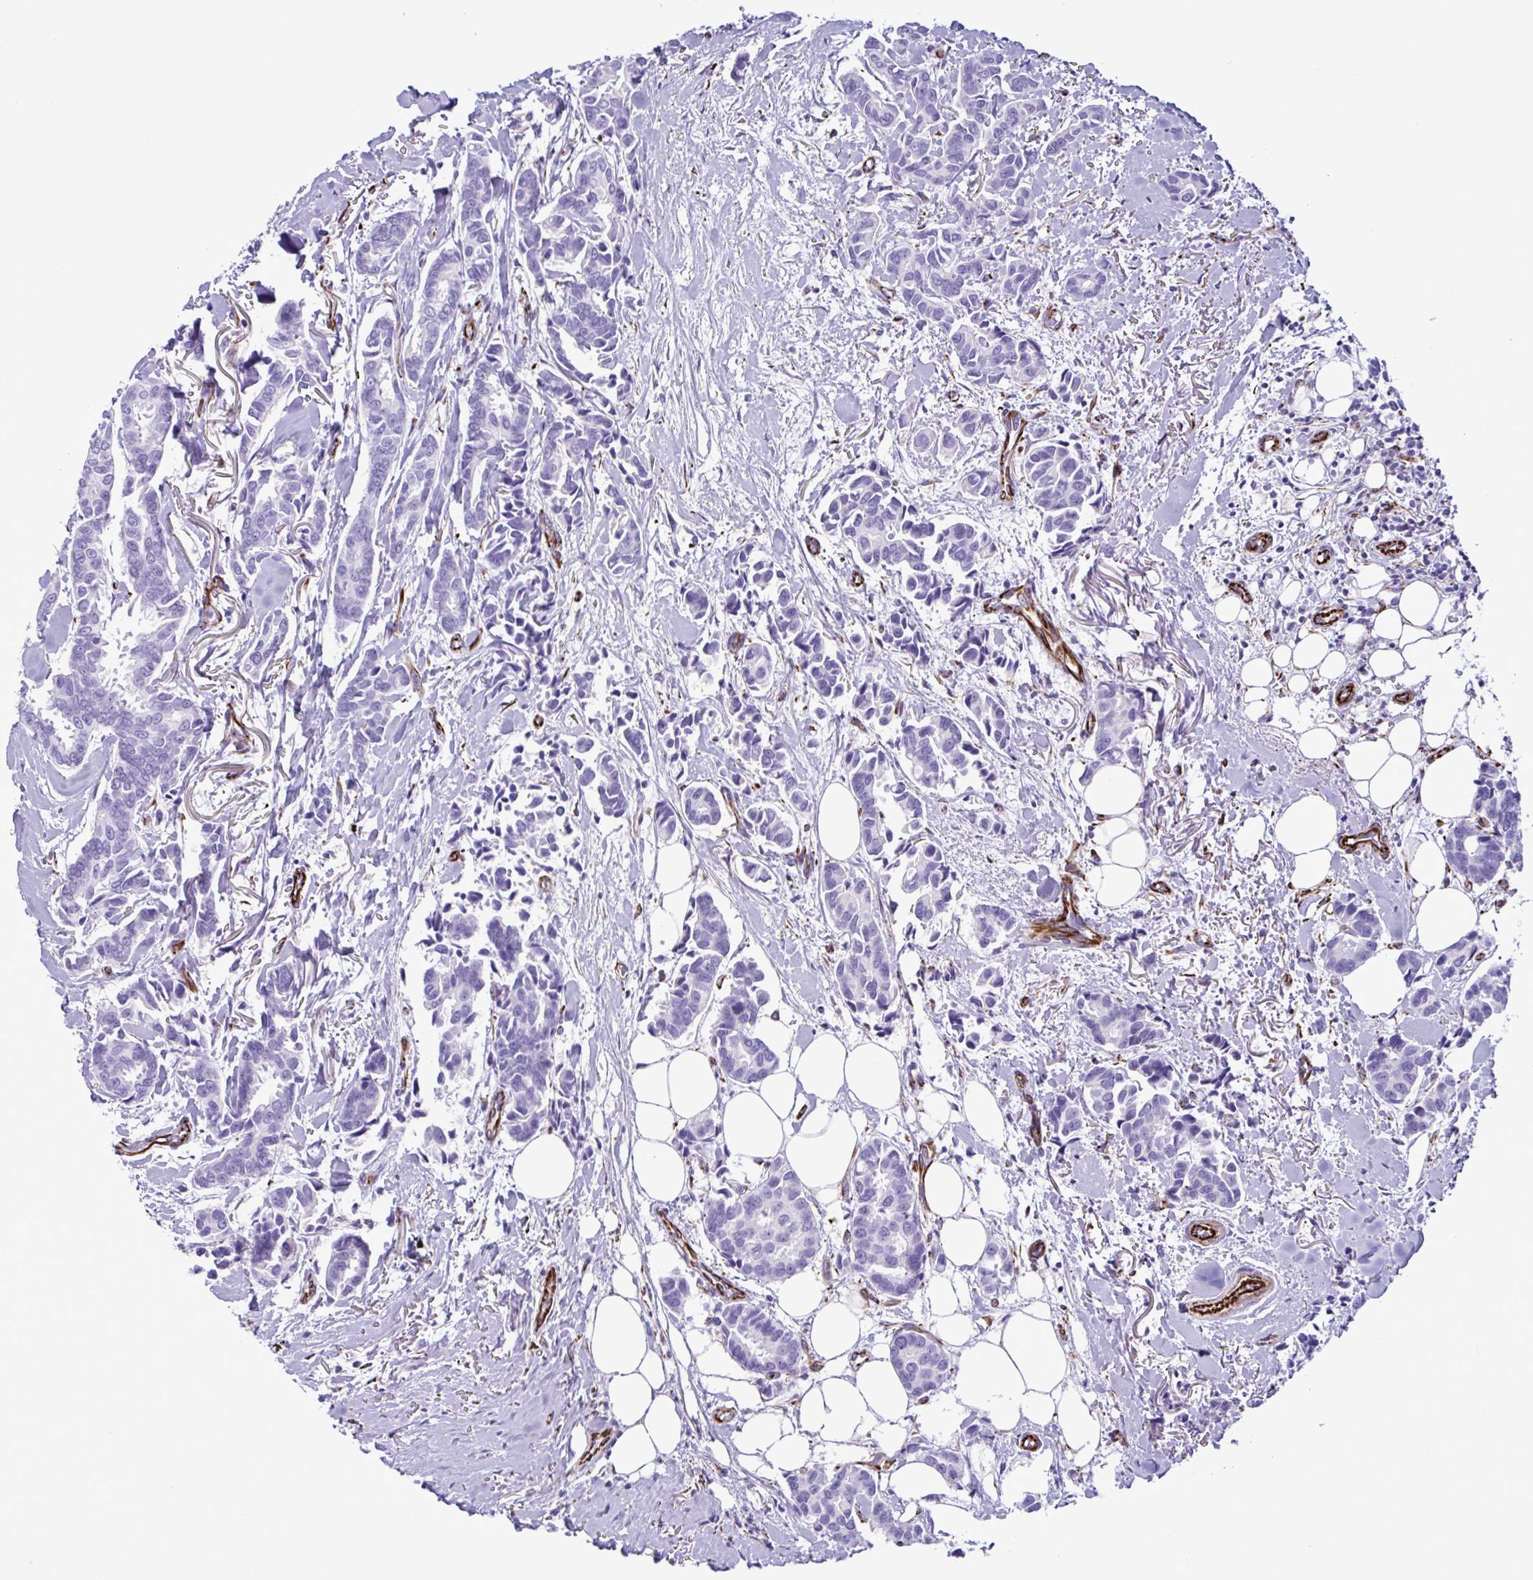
{"staining": {"intensity": "negative", "quantity": "none", "location": "none"}, "tissue": "breast cancer", "cell_type": "Tumor cells", "image_type": "cancer", "snomed": [{"axis": "morphology", "description": "Duct carcinoma"}, {"axis": "topography", "description": "Breast"}], "caption": "Tumor cells show no significant protein positivity in breast cancer.", "gene": "SMAD5", "patient": {"sex": "female", "age": 73}}